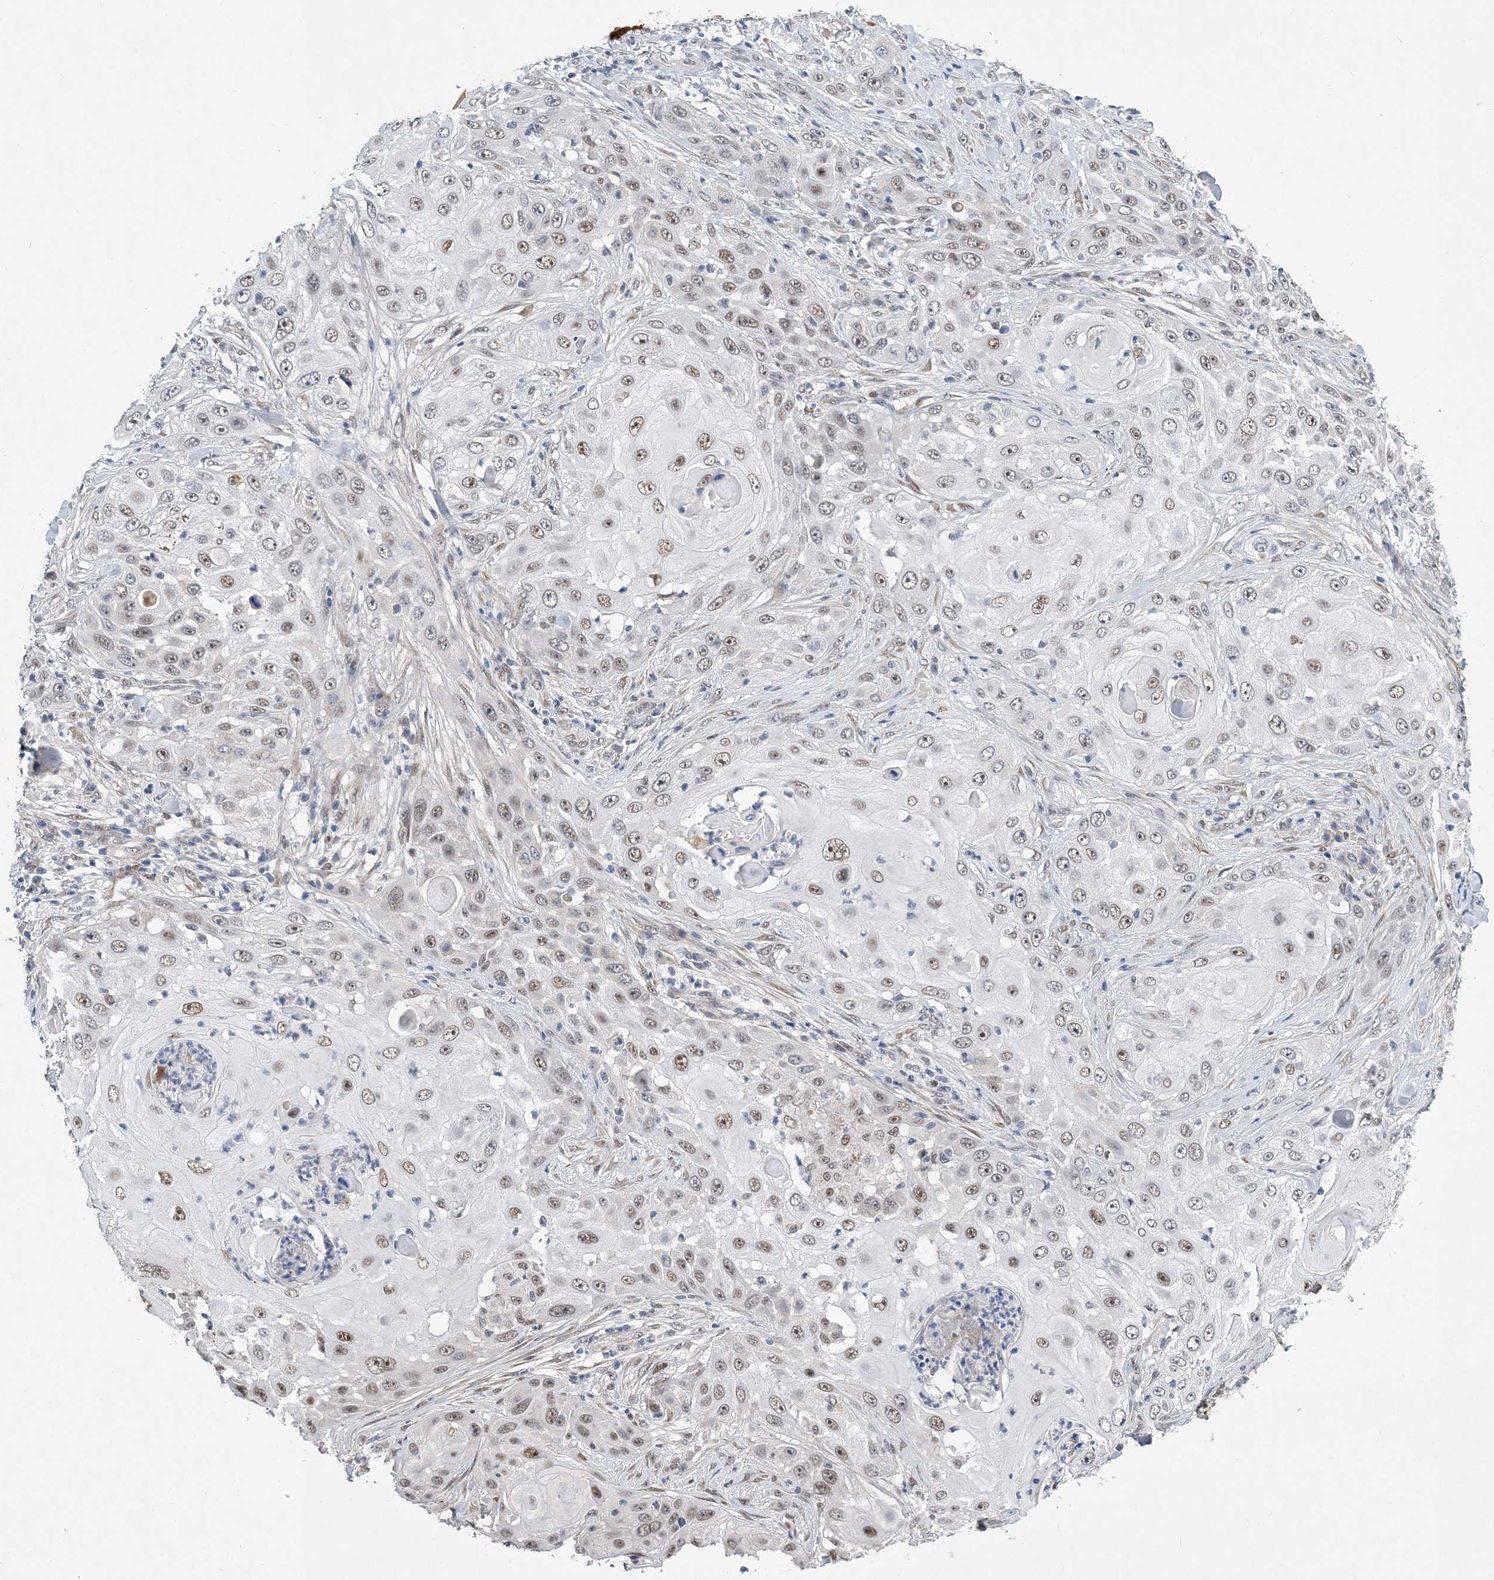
{"staining": {"intensity": "weak", "quantity": "25%-75%", "location": "nuclear"}, "tissue": "skin cancer", "cell_type": "Tumor cells", "image_type": "cancer", "snomed": [{"axis": "morphology", "description": "Squamous cell carcinoma, NOS"}, {"axis": "topography", "description": "Skin"}], "caption": "A histopathology image showing weak nuclear staining in approximately 25%-75% of tumor cells in squamous cell carcinoma (skin), as visualized by brown immunohistochemical staining.", "gene": "FAM217A", "patient": {"sex": "female", "age": 44}}